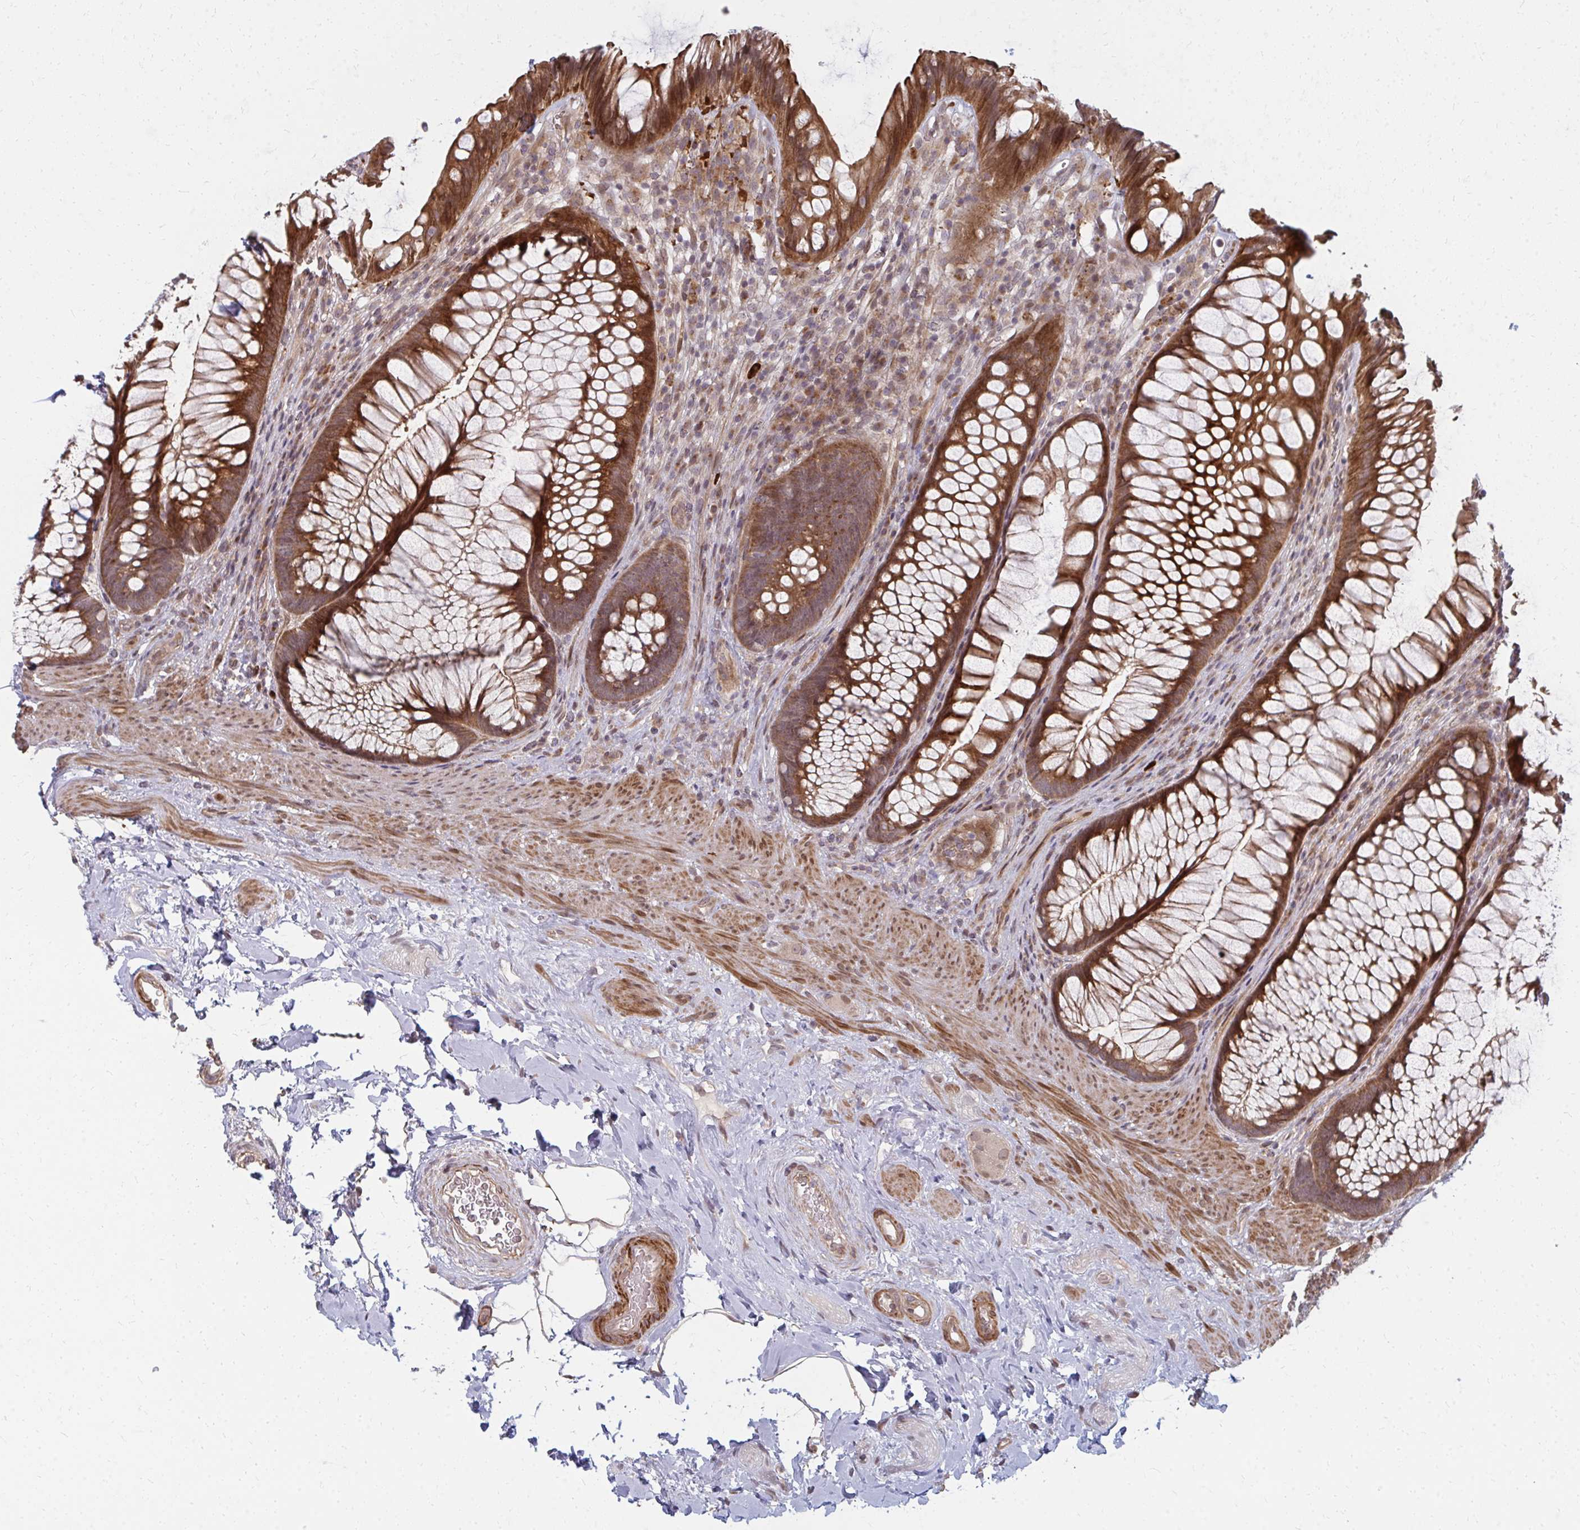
{"staining": {"intensity": "strong", "quantity": ">75%", "location": "cytoplasmic/membranous"}, "tissue": "rectum", "cell_type": "Glandular cells", "image_type": "normal", "snomed": [{"axis": "morphology", "description": "Normal tissue, NOS"}, {"axis": "topography", "description": "Rectum"}], "caption": "Rectum stained with DAB (3,3'-diaminobenzidine) IHC shows high levels of strong cytoplasmic/membranous positivity in about >75% of glandular cells. (DAB (3,3'-diaminobenzidine) IHC, brown staining for protein, blue staining for nuclei).", "gene": "ZNF285", "patient": {"sex": "male", "age": 53}}